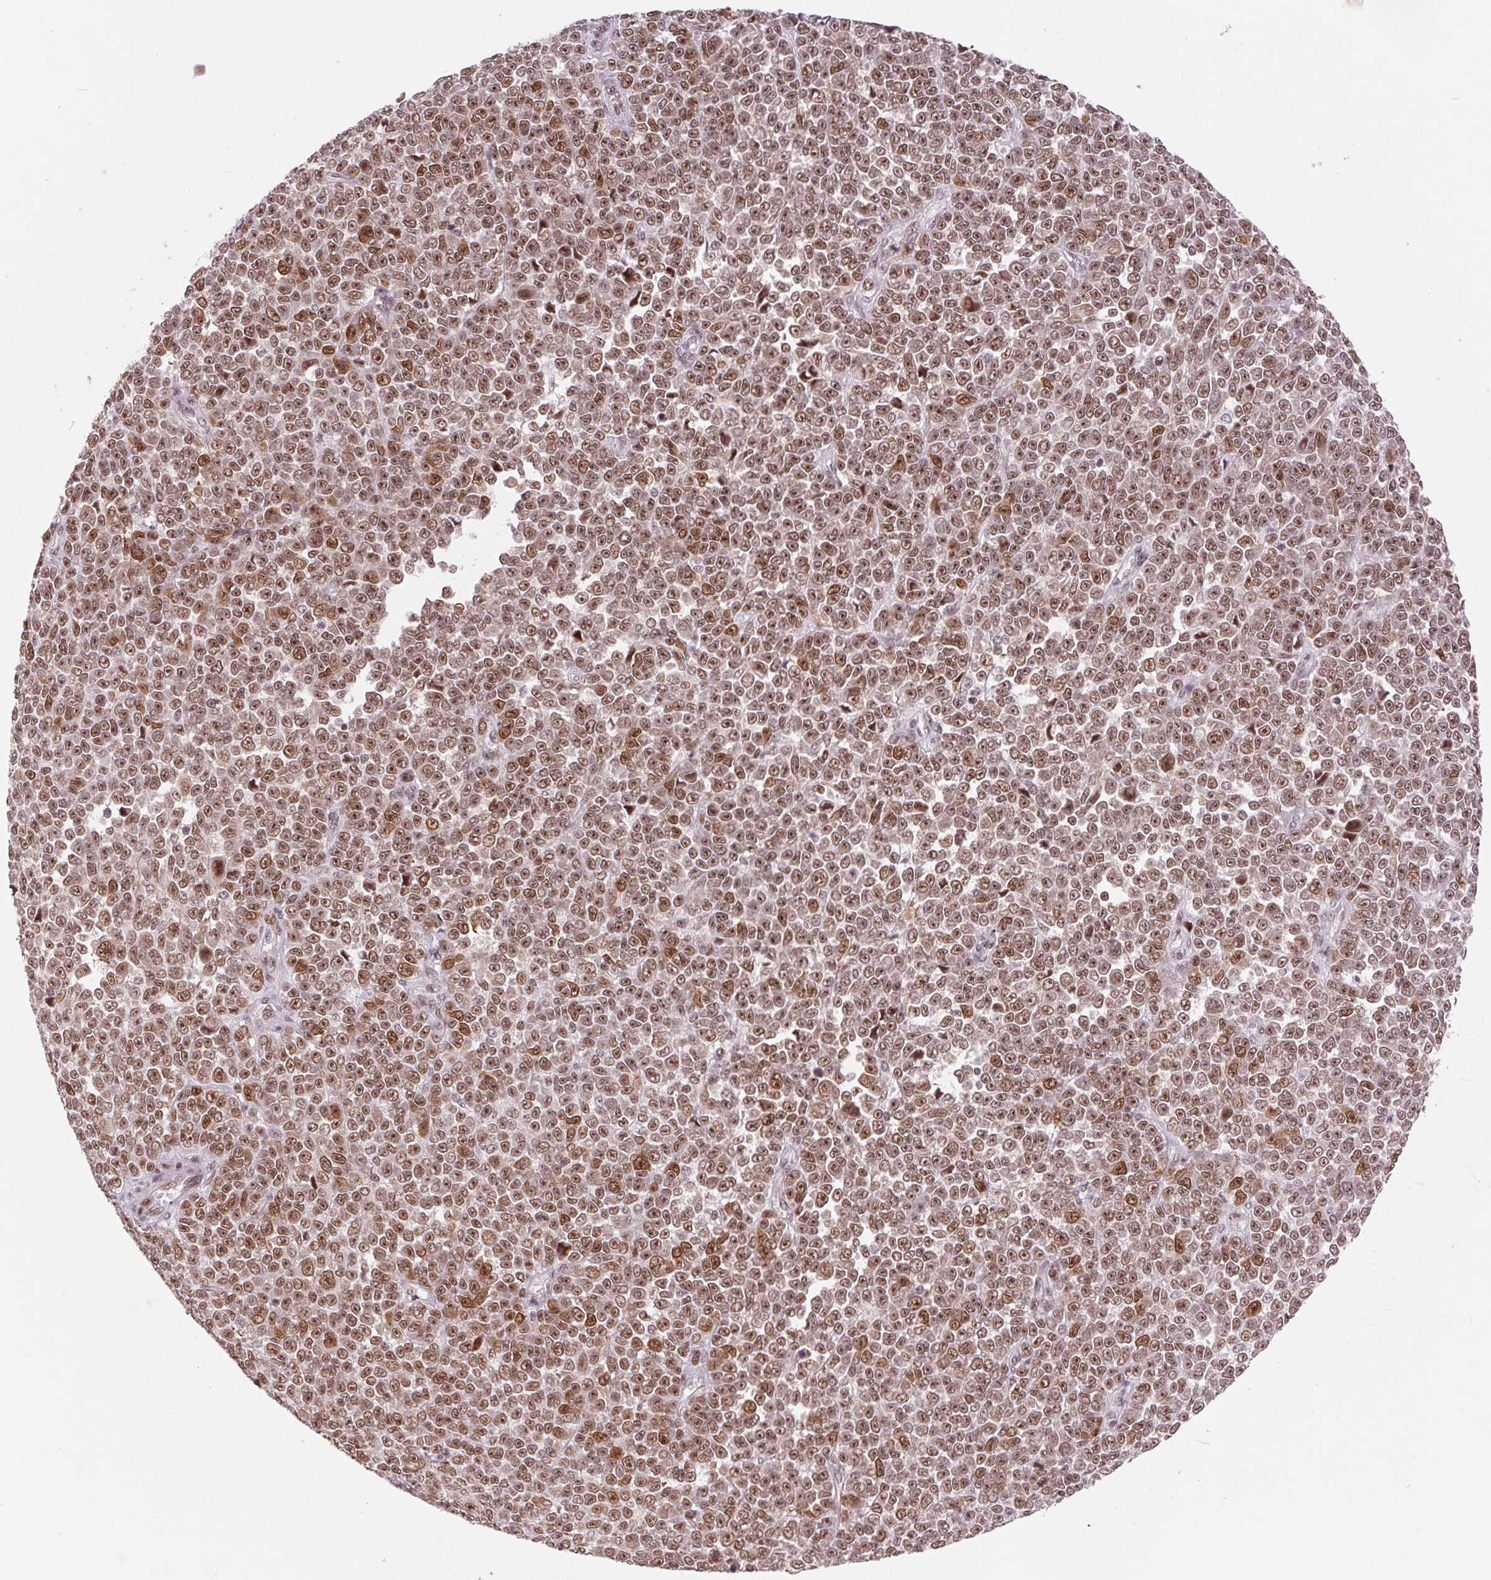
{"staining": {"intensity": "moderate", "quantity": ">75%", "location": "nuclear"}, "tissue": "melanoma", "cell_type": "Tumor cells", "image_type": "cancer", "snomed": [{"axis": "morphology", "description": "Malignant melanoma, NOS"}, {"axis": "topography", "description": "Skin"}], "caption": "Immunohistochemical staining of malignant melanoma exhibits moderate nuclear protein expression in approximately >75% of tumor cells.", "gene": "CD2BP2", "patient": {"sex": "female", "age": 95}}